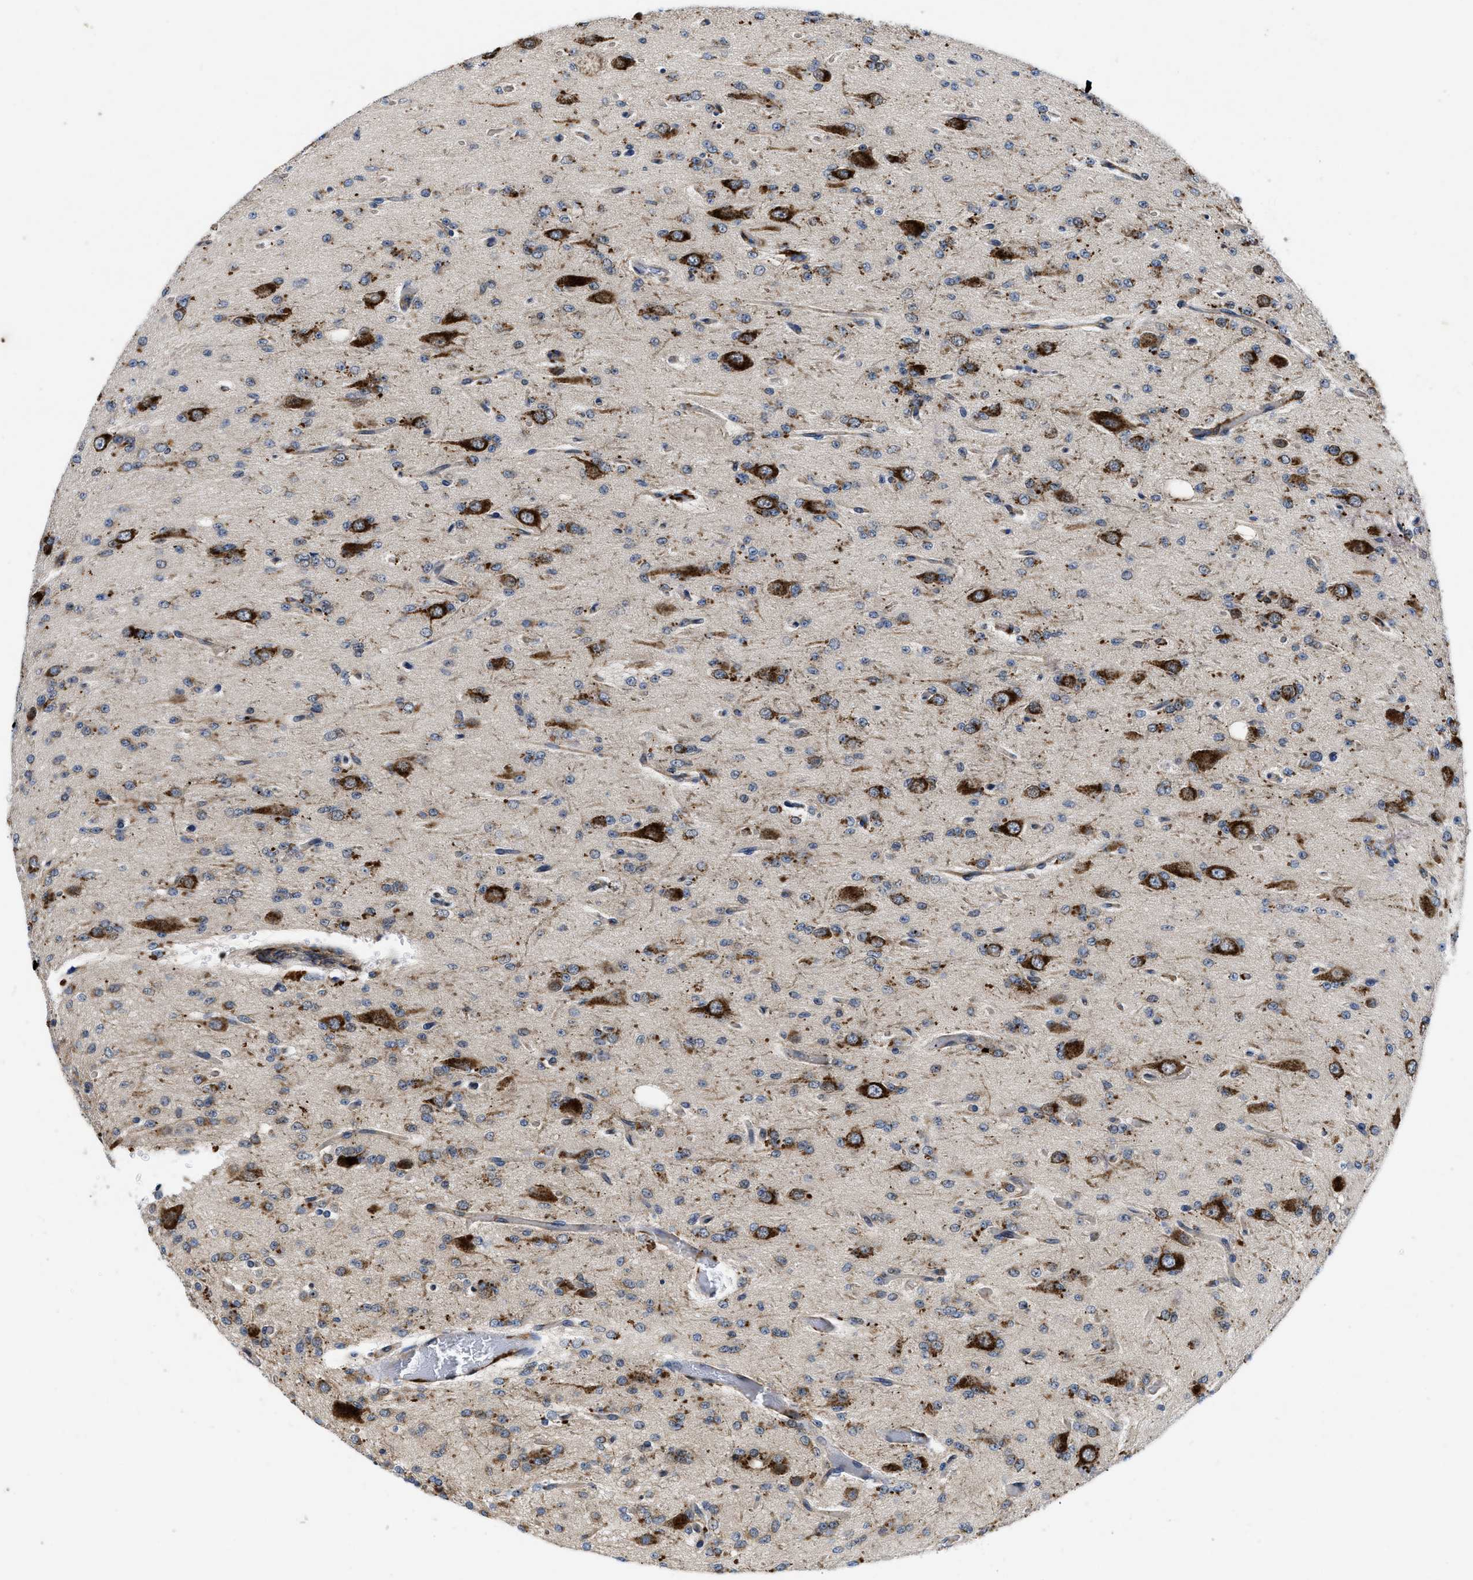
{"staining": {"intensity": "moderate", "quantity": "<25%", "location": "cytoplasmic/membranous"}, "tissue": "glioma", "cell_type": "Tumor cells", "image_type": "cancer", "snomed": [{"axis": "morphology", "description": "Glioma, malignant, Low grade"}, {"axis": "topography", "description": "Brain"}], "caption": "IHC histopathology image of neoplastic tissue: glioma stained using immunohistochemistry shows low levels of moderate protein expression localized specifically in the cytoplasmic/membranous of tumor cells, appearing as a cytoplasmic/membranous brown color.", "gene": "ENPP4", "patient": {"sex": "male", "age": 38}}